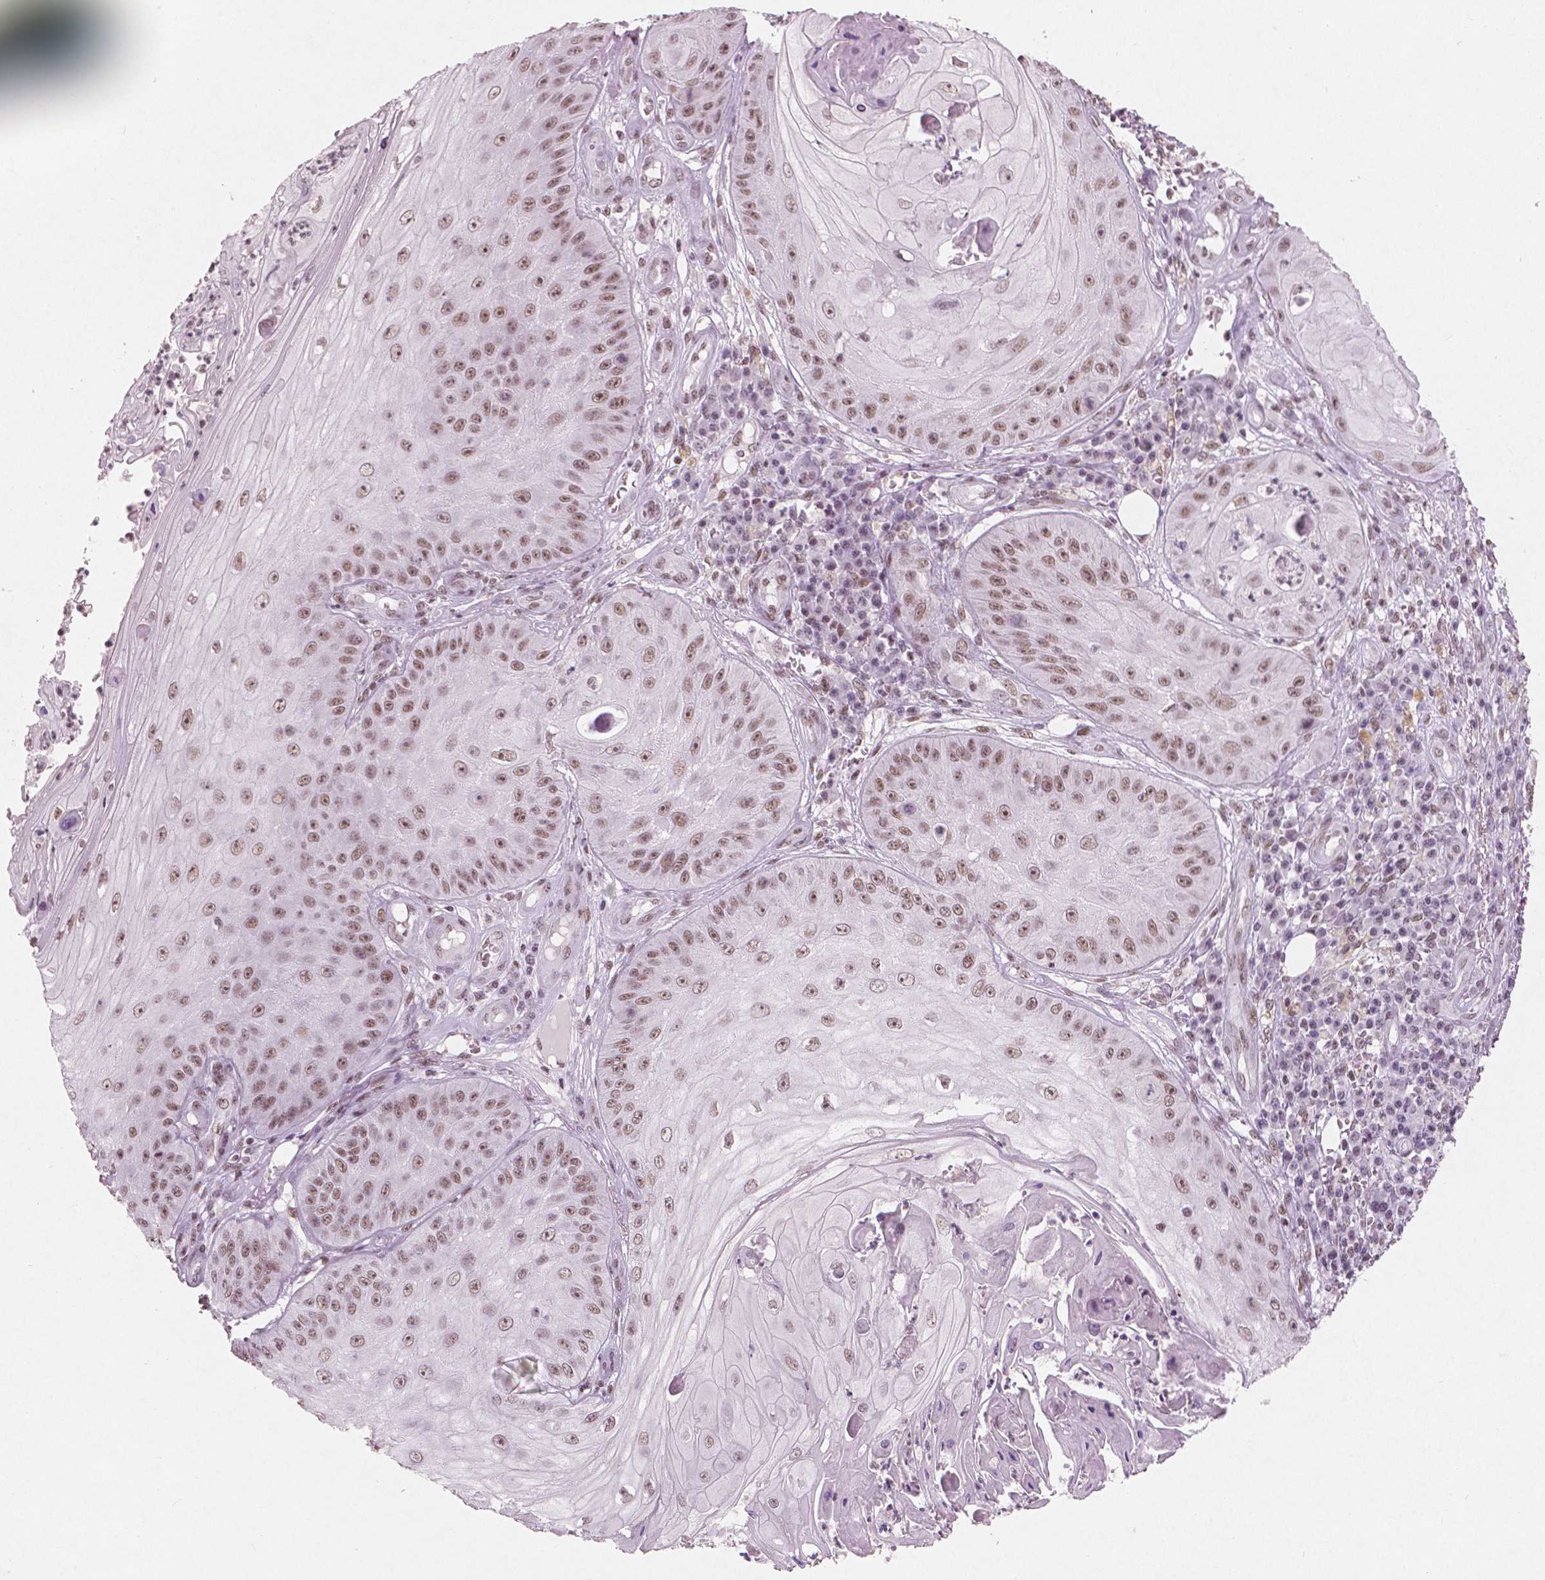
{"staining": {"intensity": "moderate", "quantity": ">75%", "location": "nuclear"}, "tissue": "skin cancer", "cell_type": "Tumor cells", "image_type": "cancer", "snomed": [{"axis": "morphology", "description": "Squamous cell carcinoma, NOS"}, {"axis": "topography", "description": "Skin"}], "caption": "The photomicrograph exhibits staining of squamous cell carcinoma (skin), revealing moderate nuclear protein positivity (brown color) within tumor cells.", "gene": "BRD4", "patient": {"sex": "male", "age": 70}}